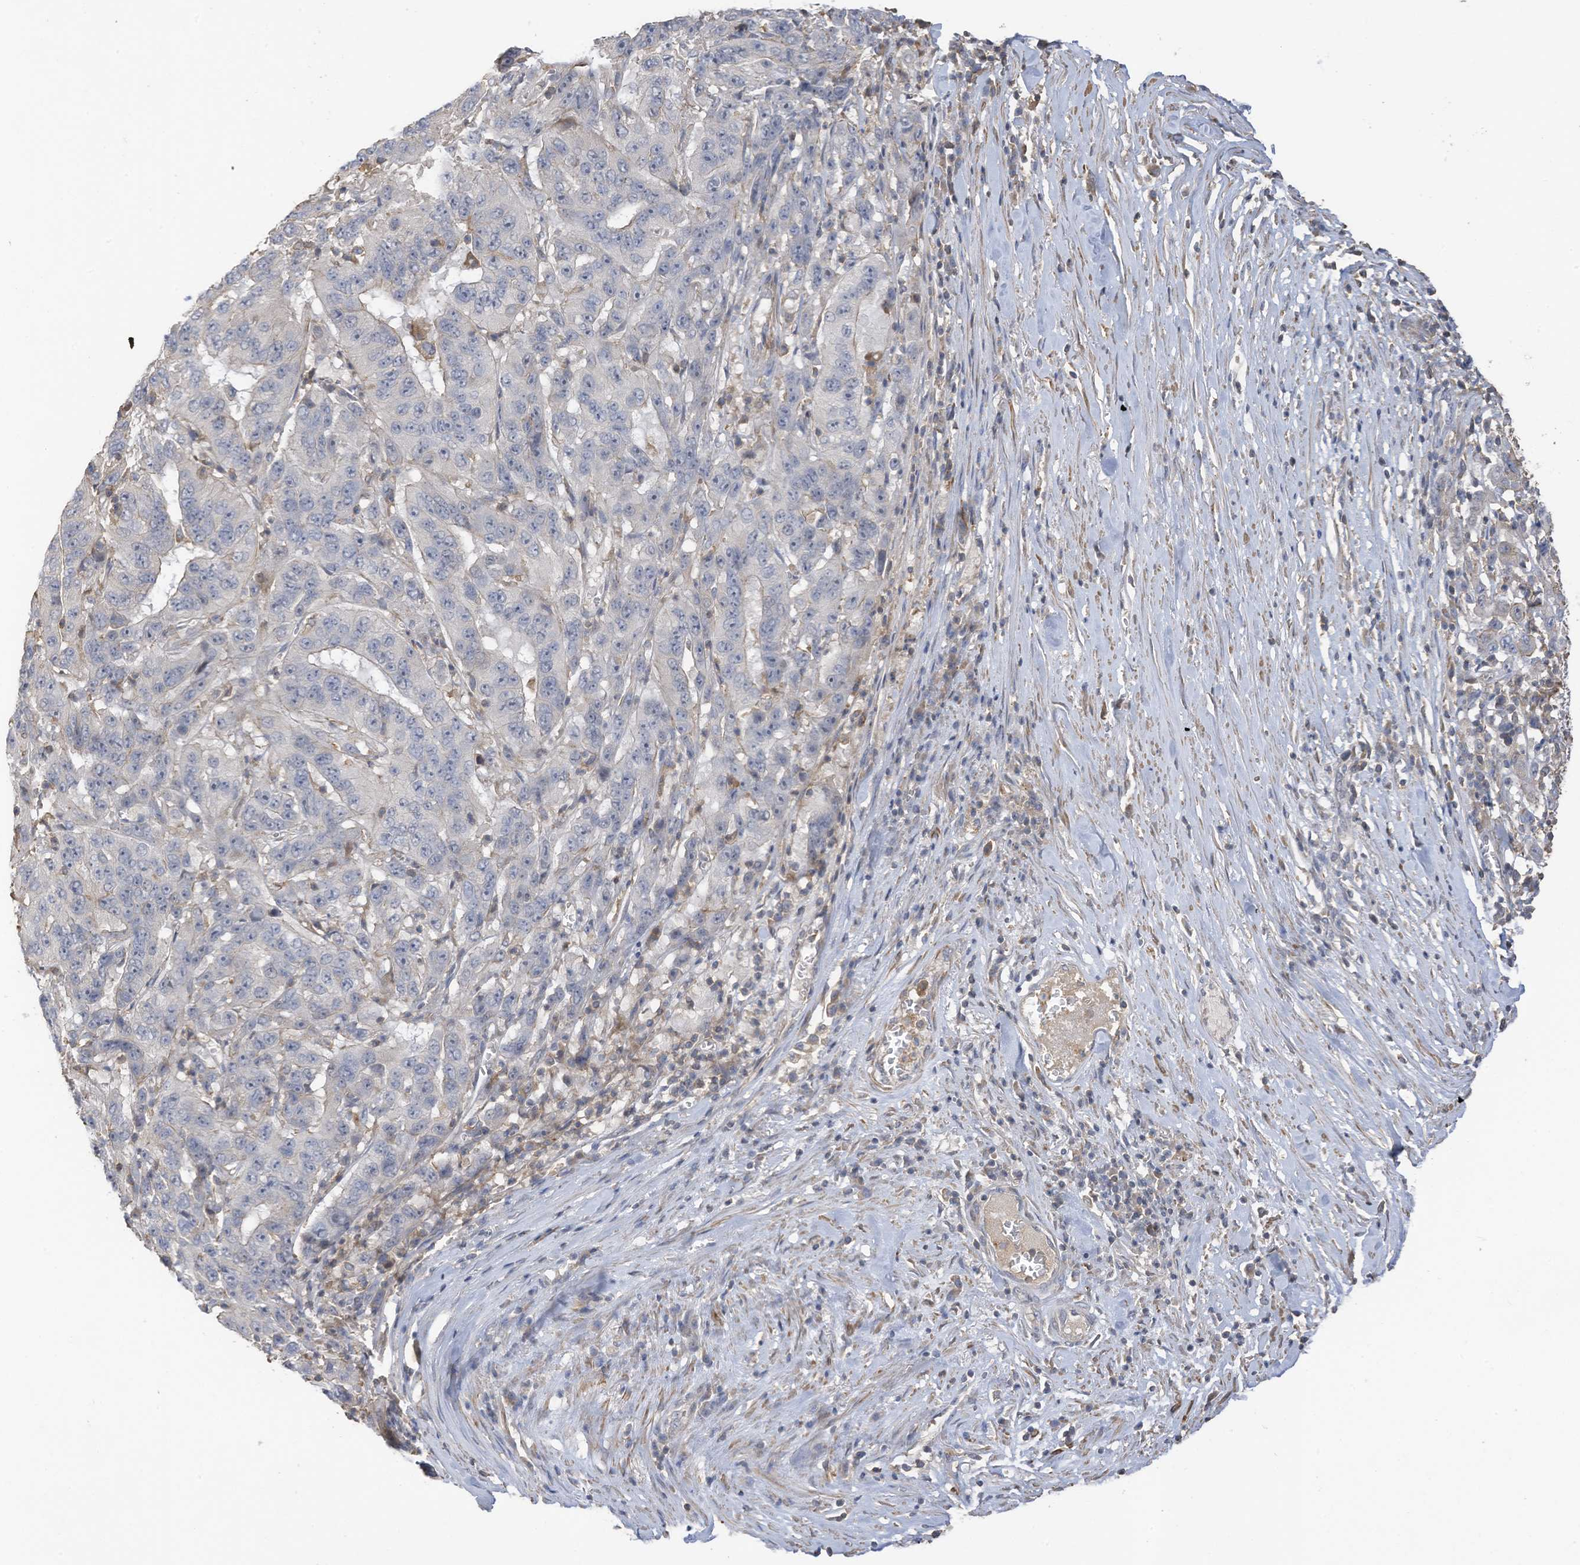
{"staining": {"intensity": "negative", "quantity": "none", "location": "none"}, "tissue": "pancreatic cancer", "cell_type": "Tumor cells", "image_type": "cancer", "snomed": [{"axis": "morphology", "description": "Adenocarcinoma, NOS"}, {"axis": "topography", "description": "Pancreas"}], "caption": "A histopathology image of adenocarcinoma (pancreatic) stained for a protein reveals no brown staining in tumor cells.", "gene": "SLFN14", "patient": {"sex": "male", "age": 63}}